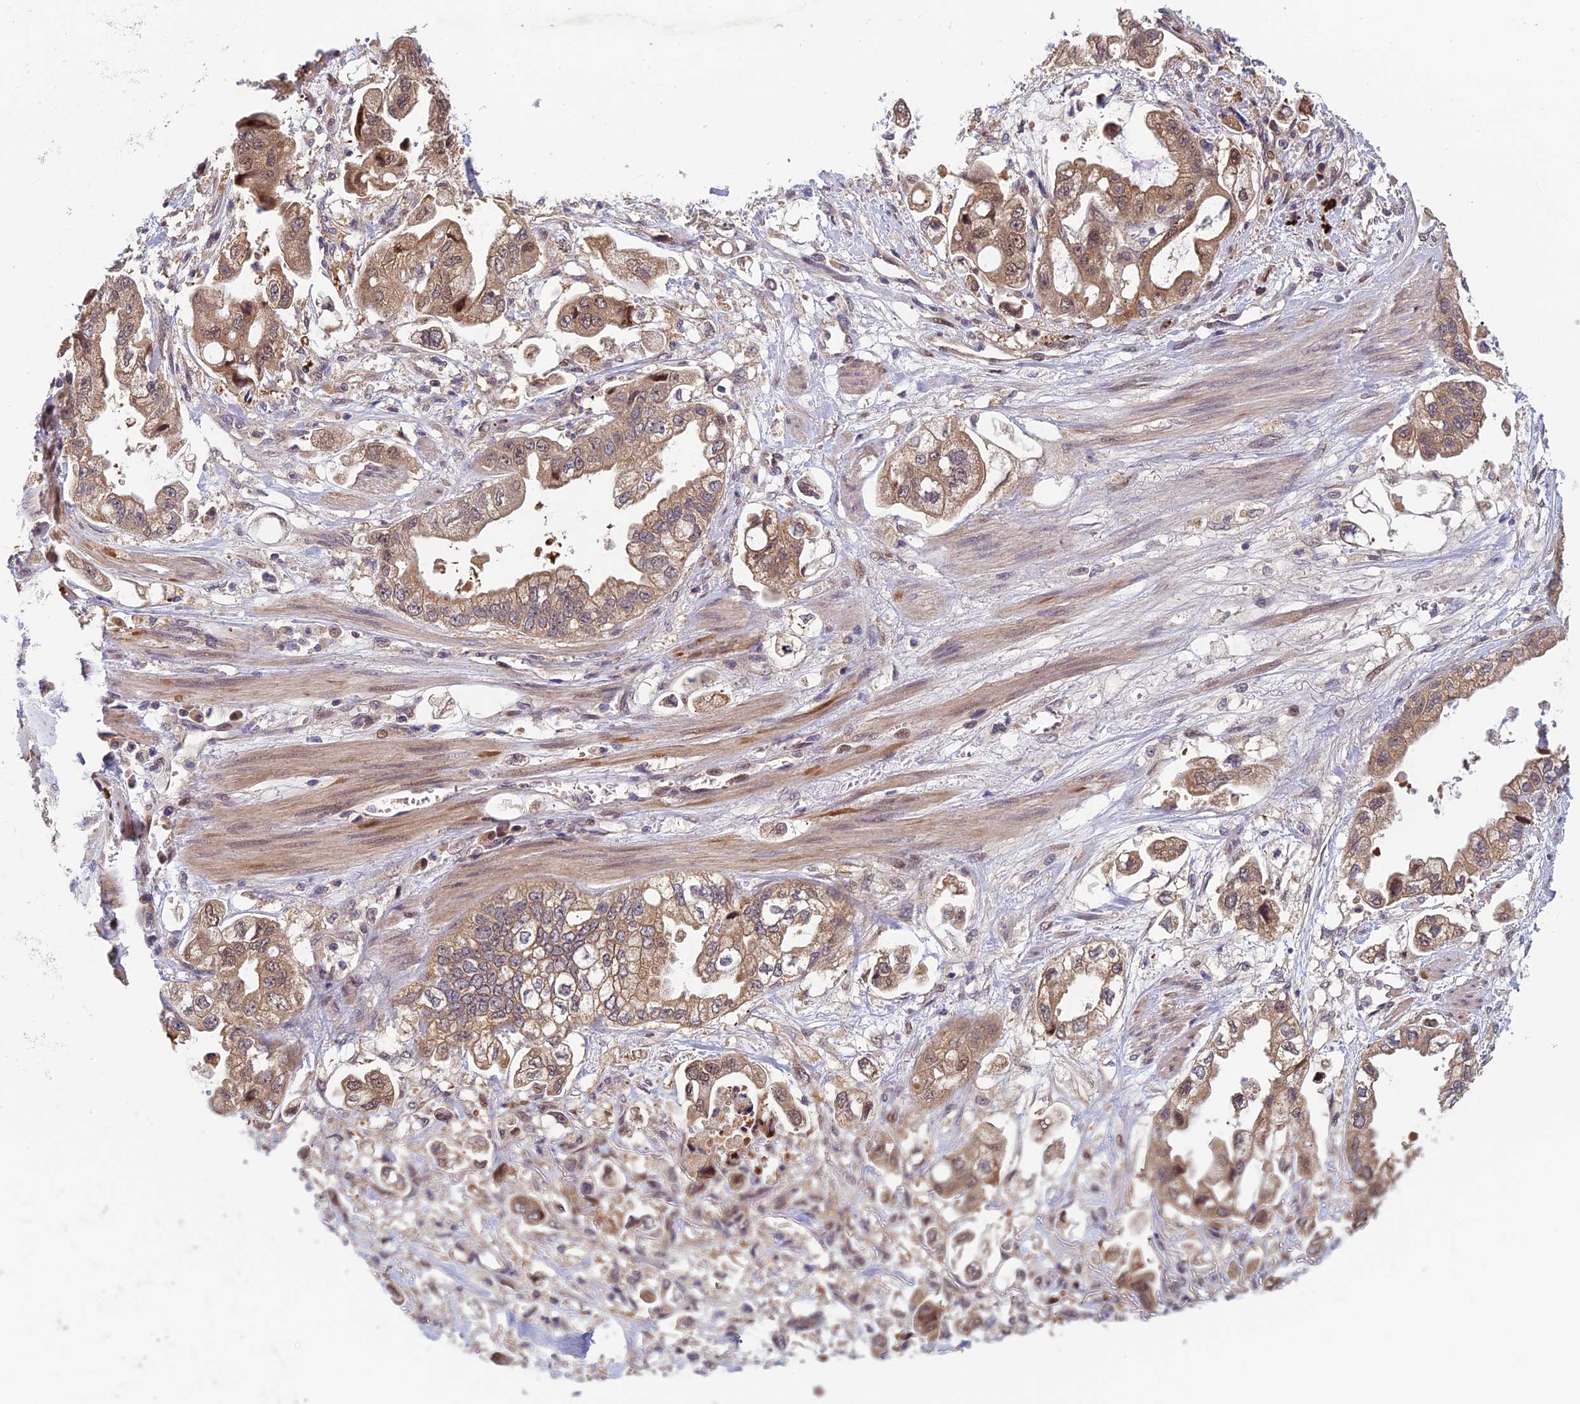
{"staining": {"intensity": "moderate", "quantity": ">75%", "location": "cytoplasmic/membranous,nuclear"}, "tissue": "stomach cancer", "cell_type": "Tumor cells", "image_type": "cancer", "snomed": [{"axis": "morphology", "description": "Adenocarcinoma, NOS"}, {"axis": "topography", "description": "Stomach"}], "caption": "A brown stain shows moderate cytoplasmic/membranous and nuclear positivity of a protein in human stomach adenocarcinoma tumor cells.", "gene": "CCDC15", "patient": {"sex": "male", "age": 62}}